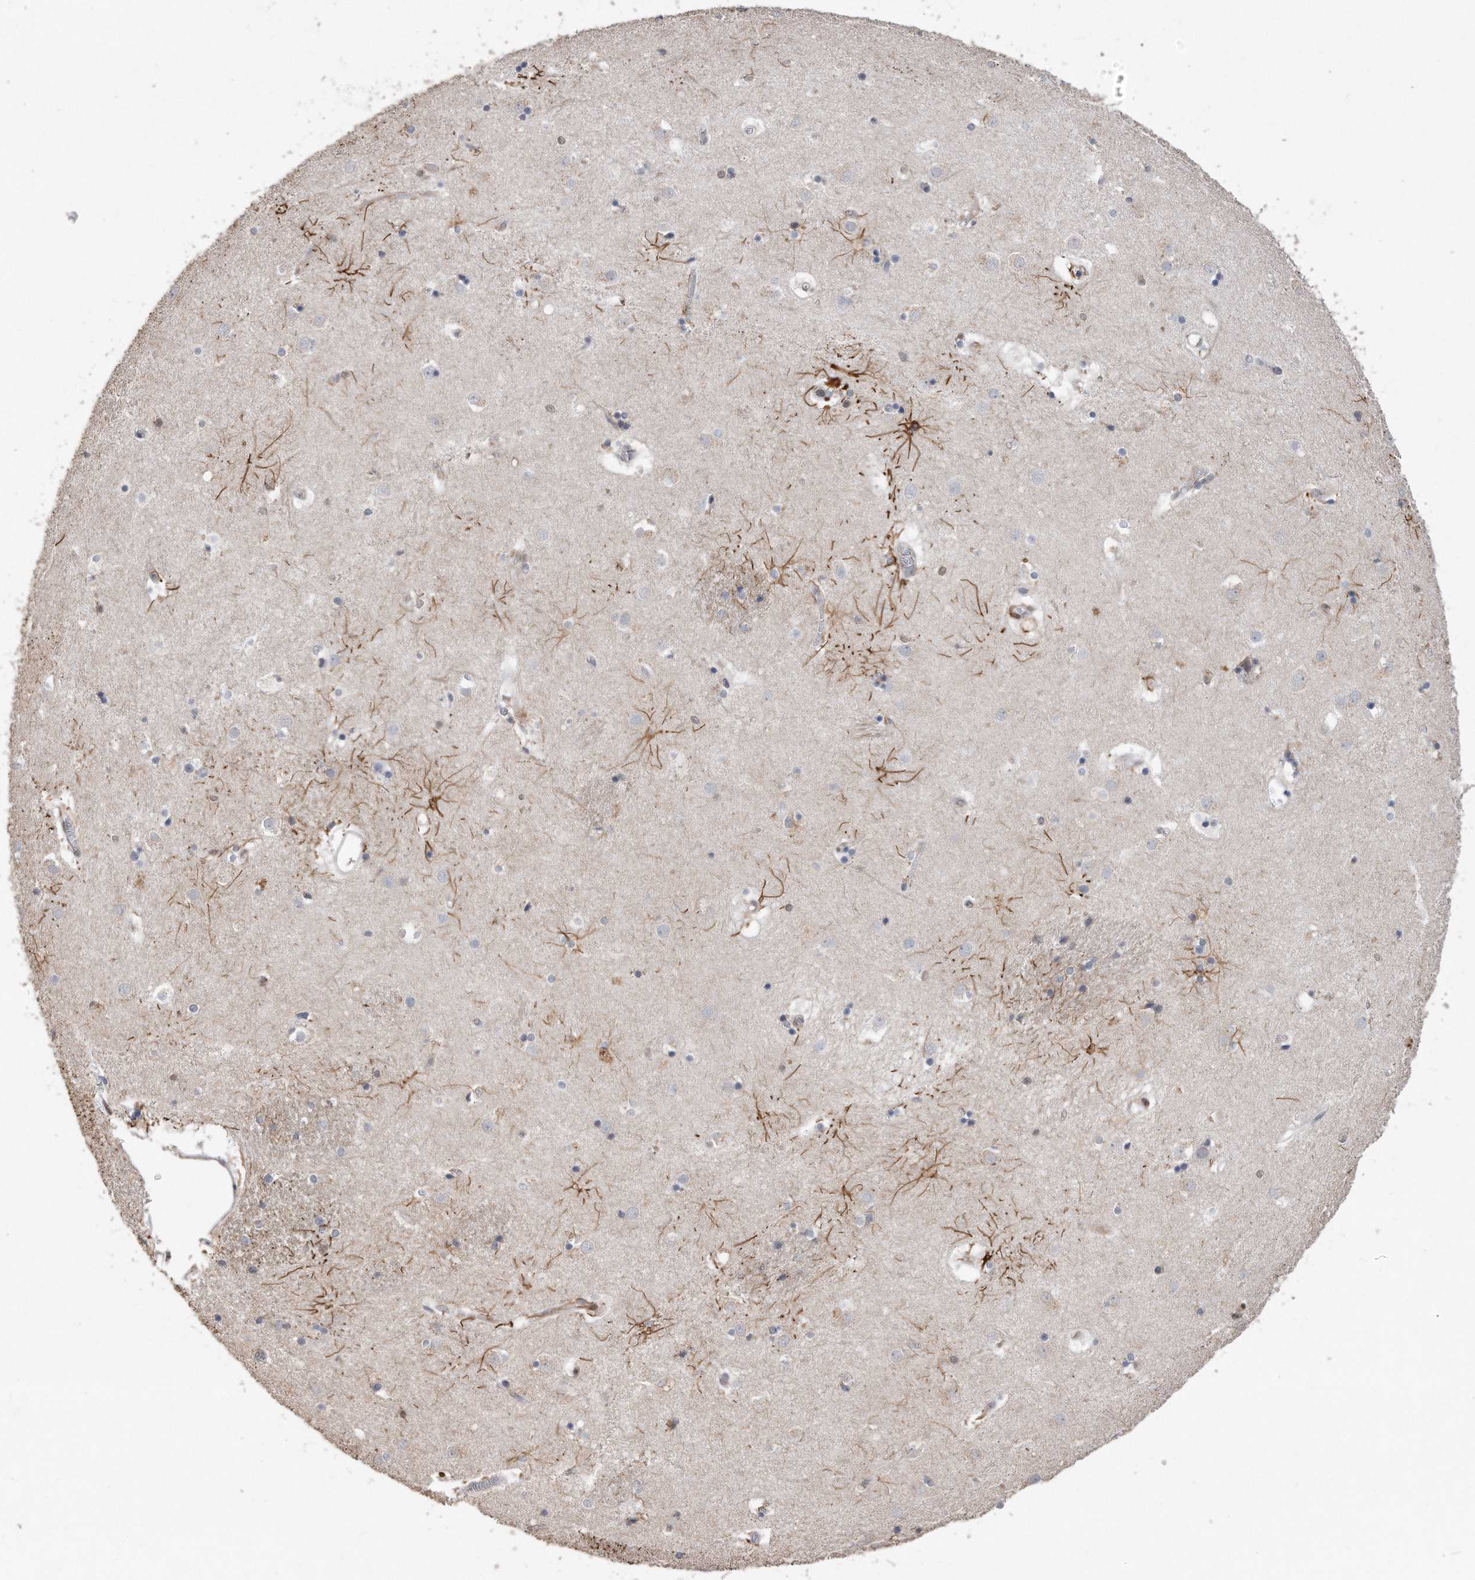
{"staining": {"intensity": "moderate", "quantity": "<25%", "location": "cytoplasmic/membranous"}, "tissue": "caudate", "cell_type": "Glial cells", "image_type": "normal", "snomed": [{"axis": "morphology", "description": "Normal tissue, NOS"}, {"axis": "topography", "description": "Lateral ventricle wall"}], "caption": "The image reveals staining of unremarkable caudate, revealing moderate cytoplasmic/membranous protein positivity (brown color) within glial cells.", "gene": "PCNA", "patient": {"sex": "male", "age": 70}}